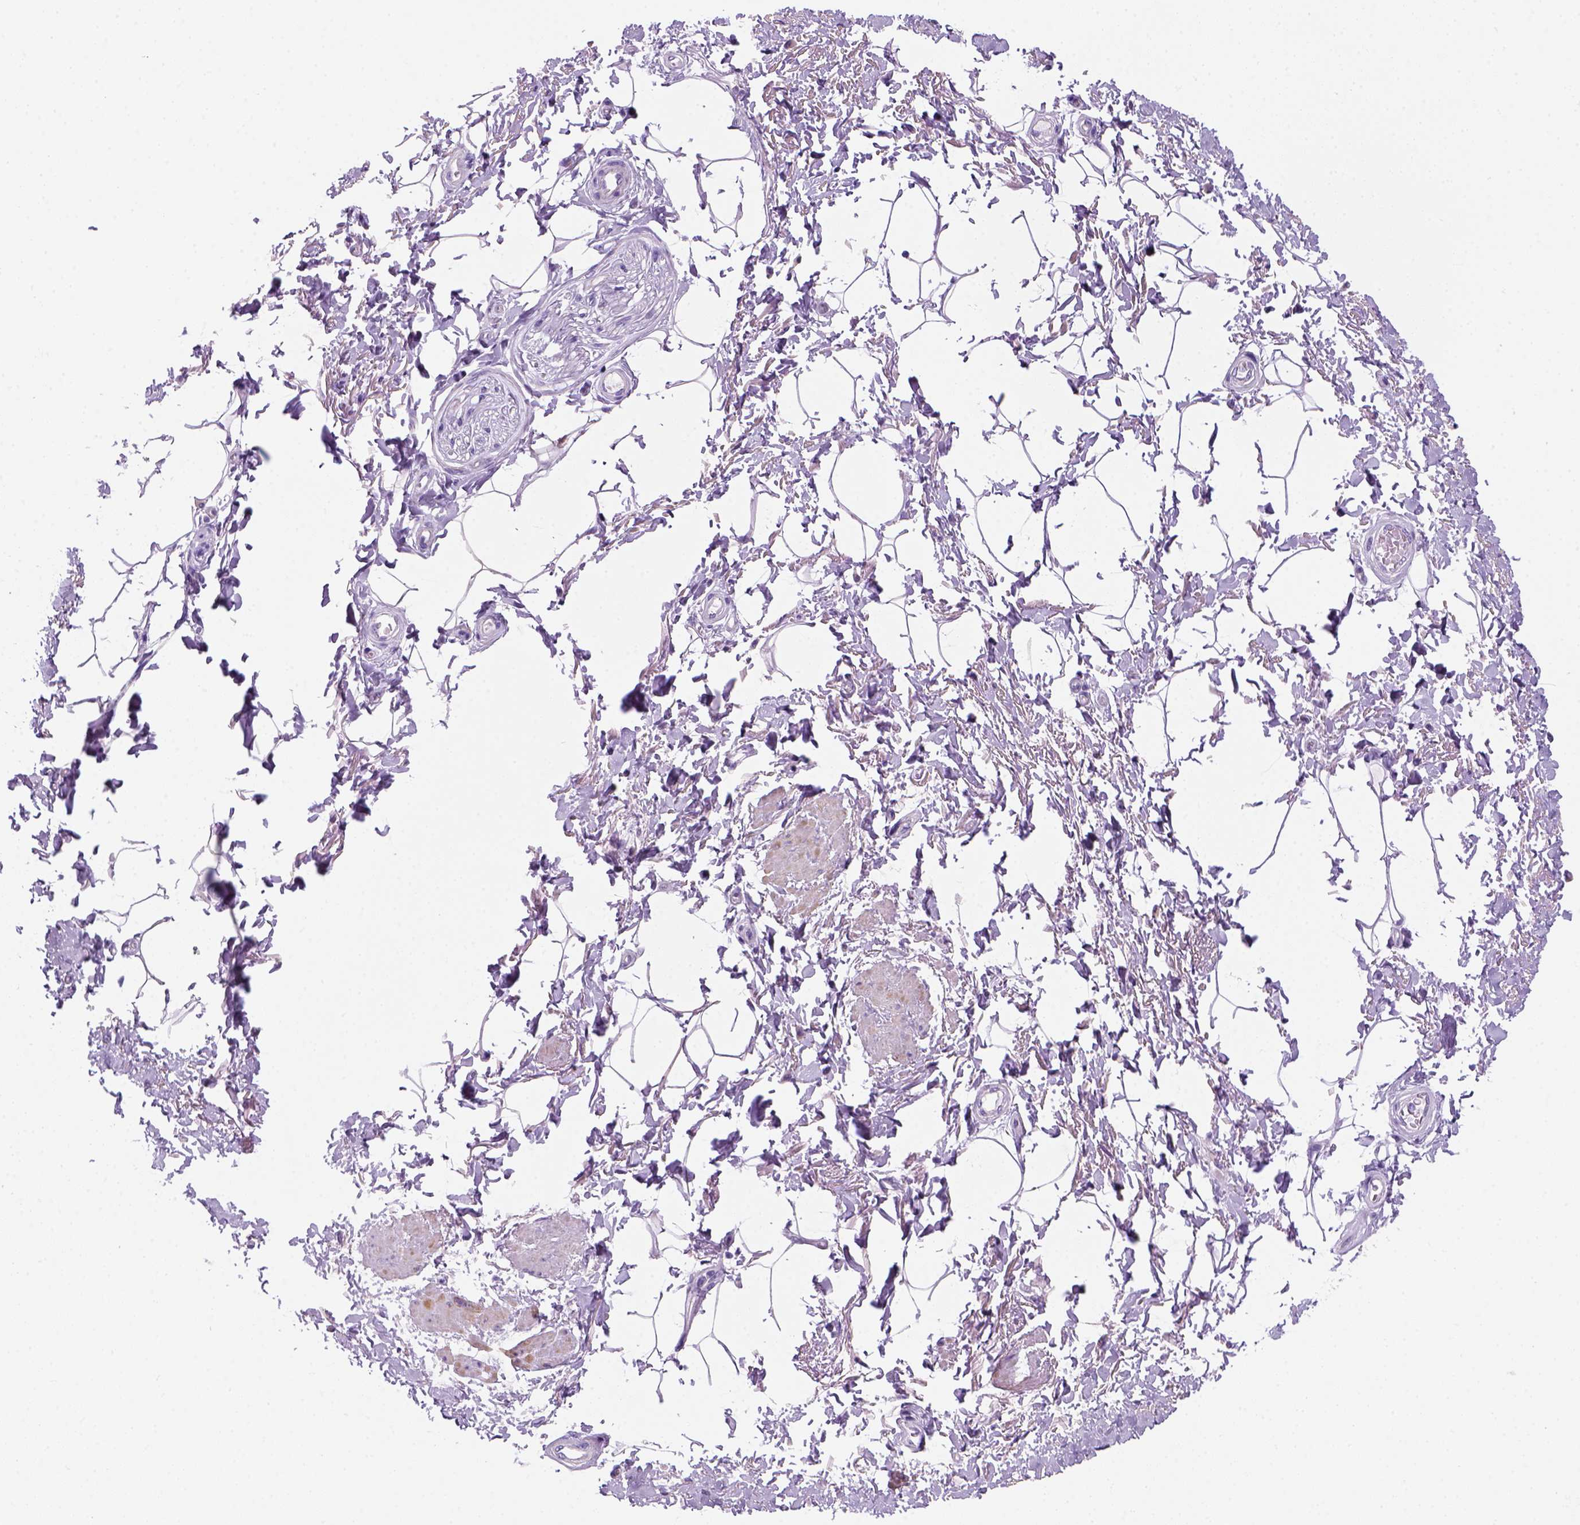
{"staining": {"intensity": "negative", "quantity": "none", "location": "none"}, "tissue": "adipose tissue", "cell_type": "Adipocytes", "image_type": "normal", "snomed": [{"axis": "morphology", "description": "Normal tissue, NOS"}, {"axis": "topography", "description": "Peripheral nerve tissue"}], "caption": "The micrograph demonstrates no staining of adipocytes in normal adipose tissue.", "gene": "ARHGEF33", "patient": {"sex": "male", "age": 51}}